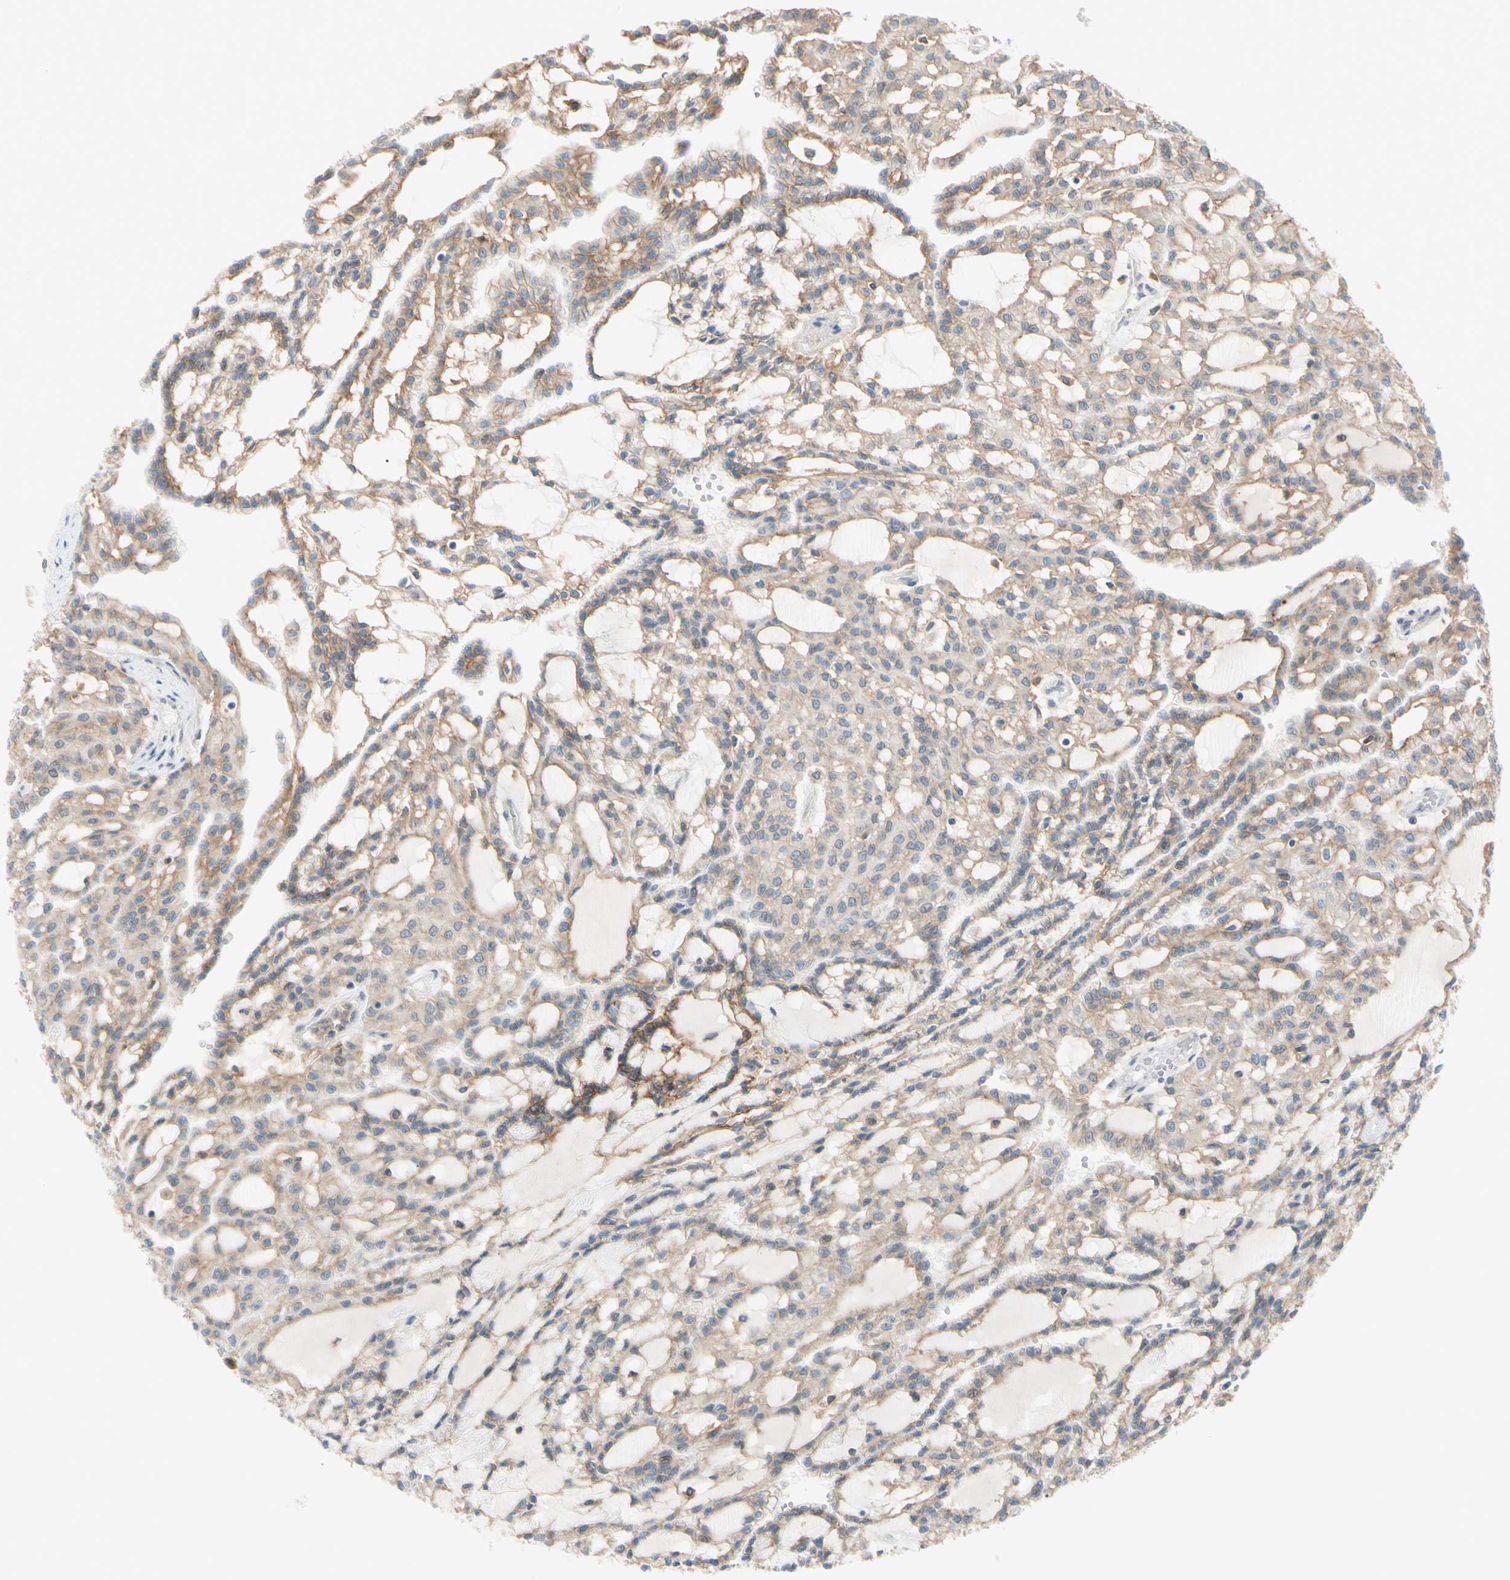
{"staining": {"intensity": "moderate", "quantity": ">75%", "location": "cytoplasmic/membranous"}, "tissue": "renal cancer", "cell_type": "Tumor cells", "image_type": "cancer", "snomed": [{"axis": "morphology", "description": "Adenocarcinoma, NOS"}, {"axis": "topography", "description": "Kidney"}], "caption": "Immunohistochemistry (IHC) of human renal adenocarcinoma displays medium levels of moderate cytoplasmic/membranous positivity in approximately >75% of tumor cells.", "gene": "PTTG1", "patient": {"sex": "male", "age": 63}}